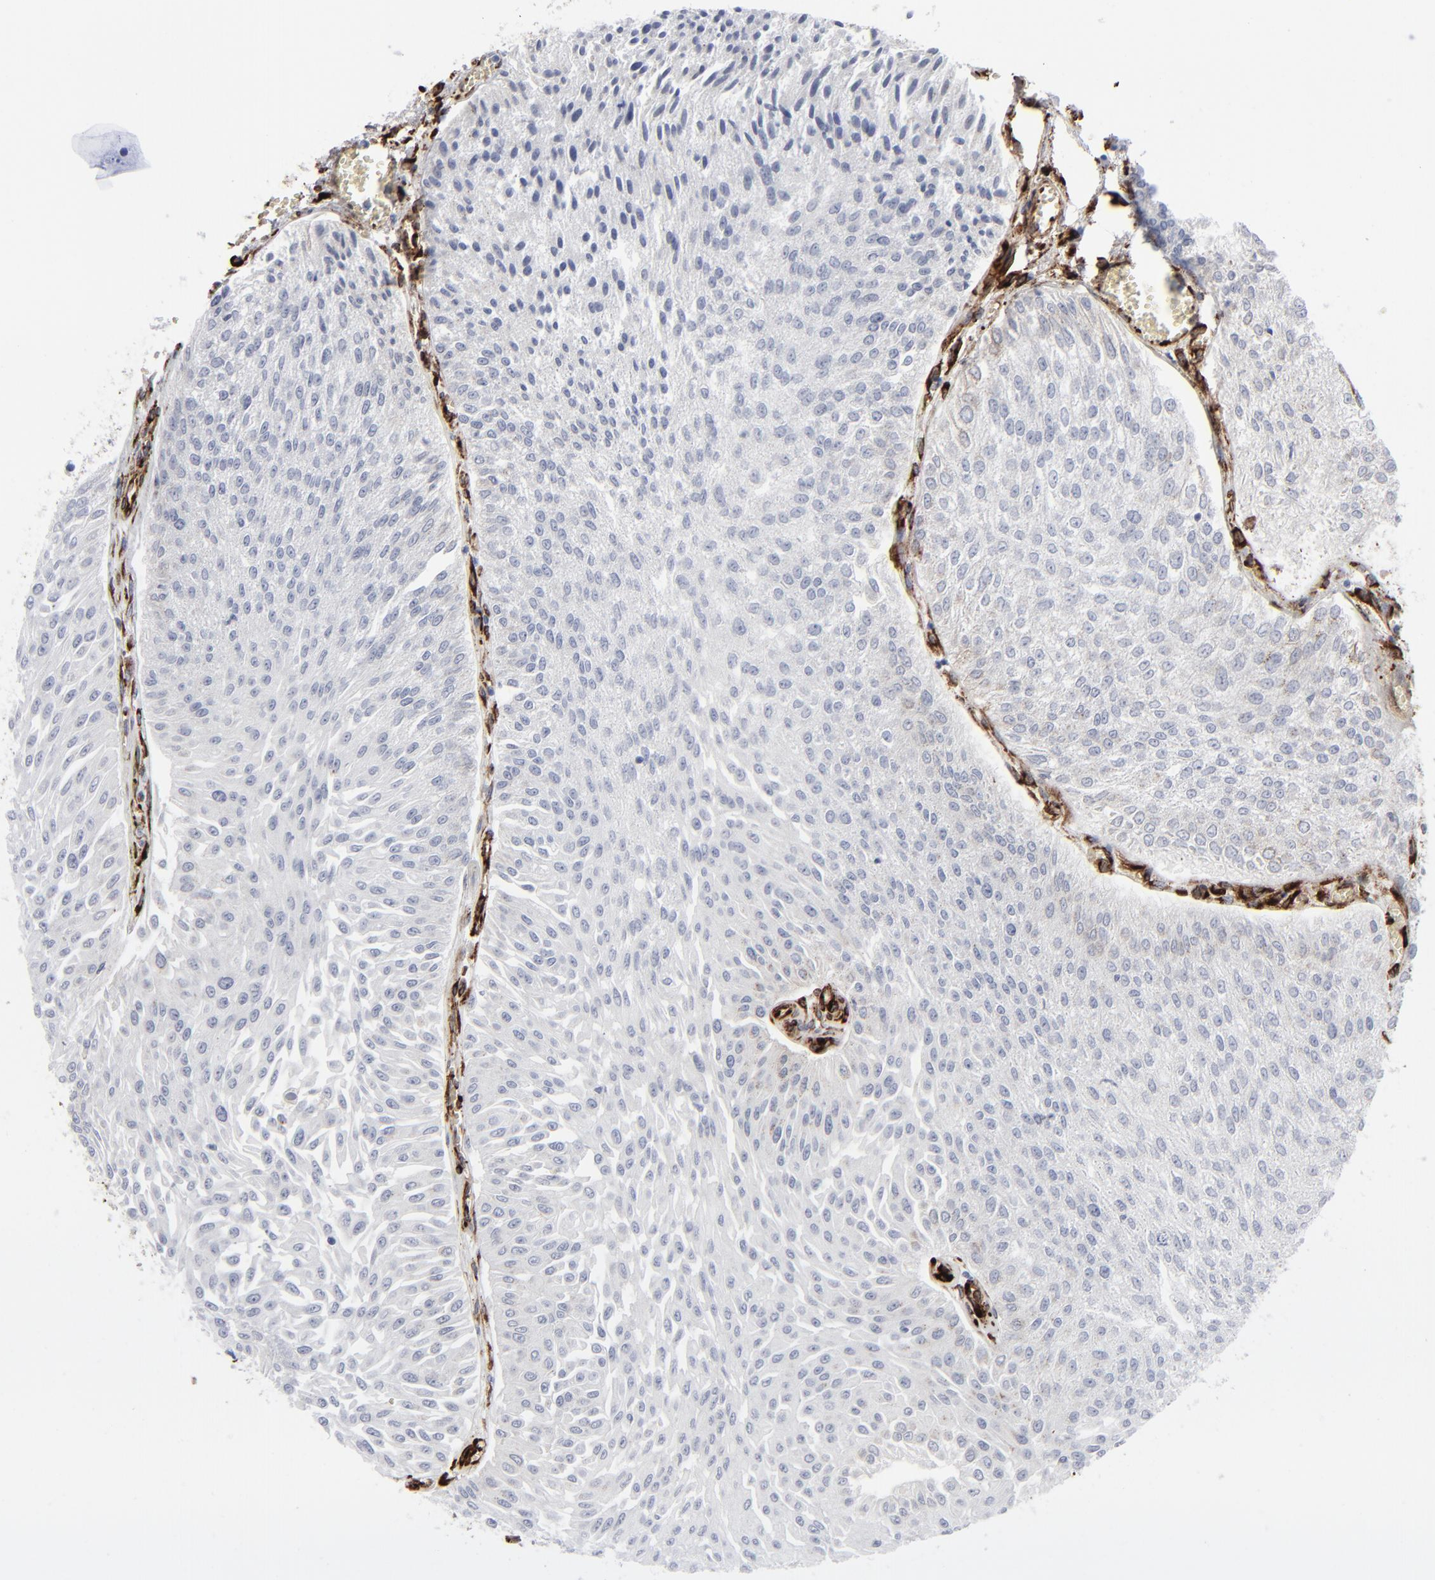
{"staining": {"intensity": "negative", "quantity": "none", "location": "none"}, "tissue": "urothelial cancer", "cell_type": "Tumor cells", "image_type": "cancer", "snomed": [{"axis": "morphology", "description": "Urothelial carcinoma, Low grade"}, {"axis": "topography", "description": "Urinary bladder"}], "caption": "This is an IHC micrograph of human urothelial cancer. There is no positivity in tumor cells.", "gene": "SPARC", "patient": {"sex": "male", "age": 86}}